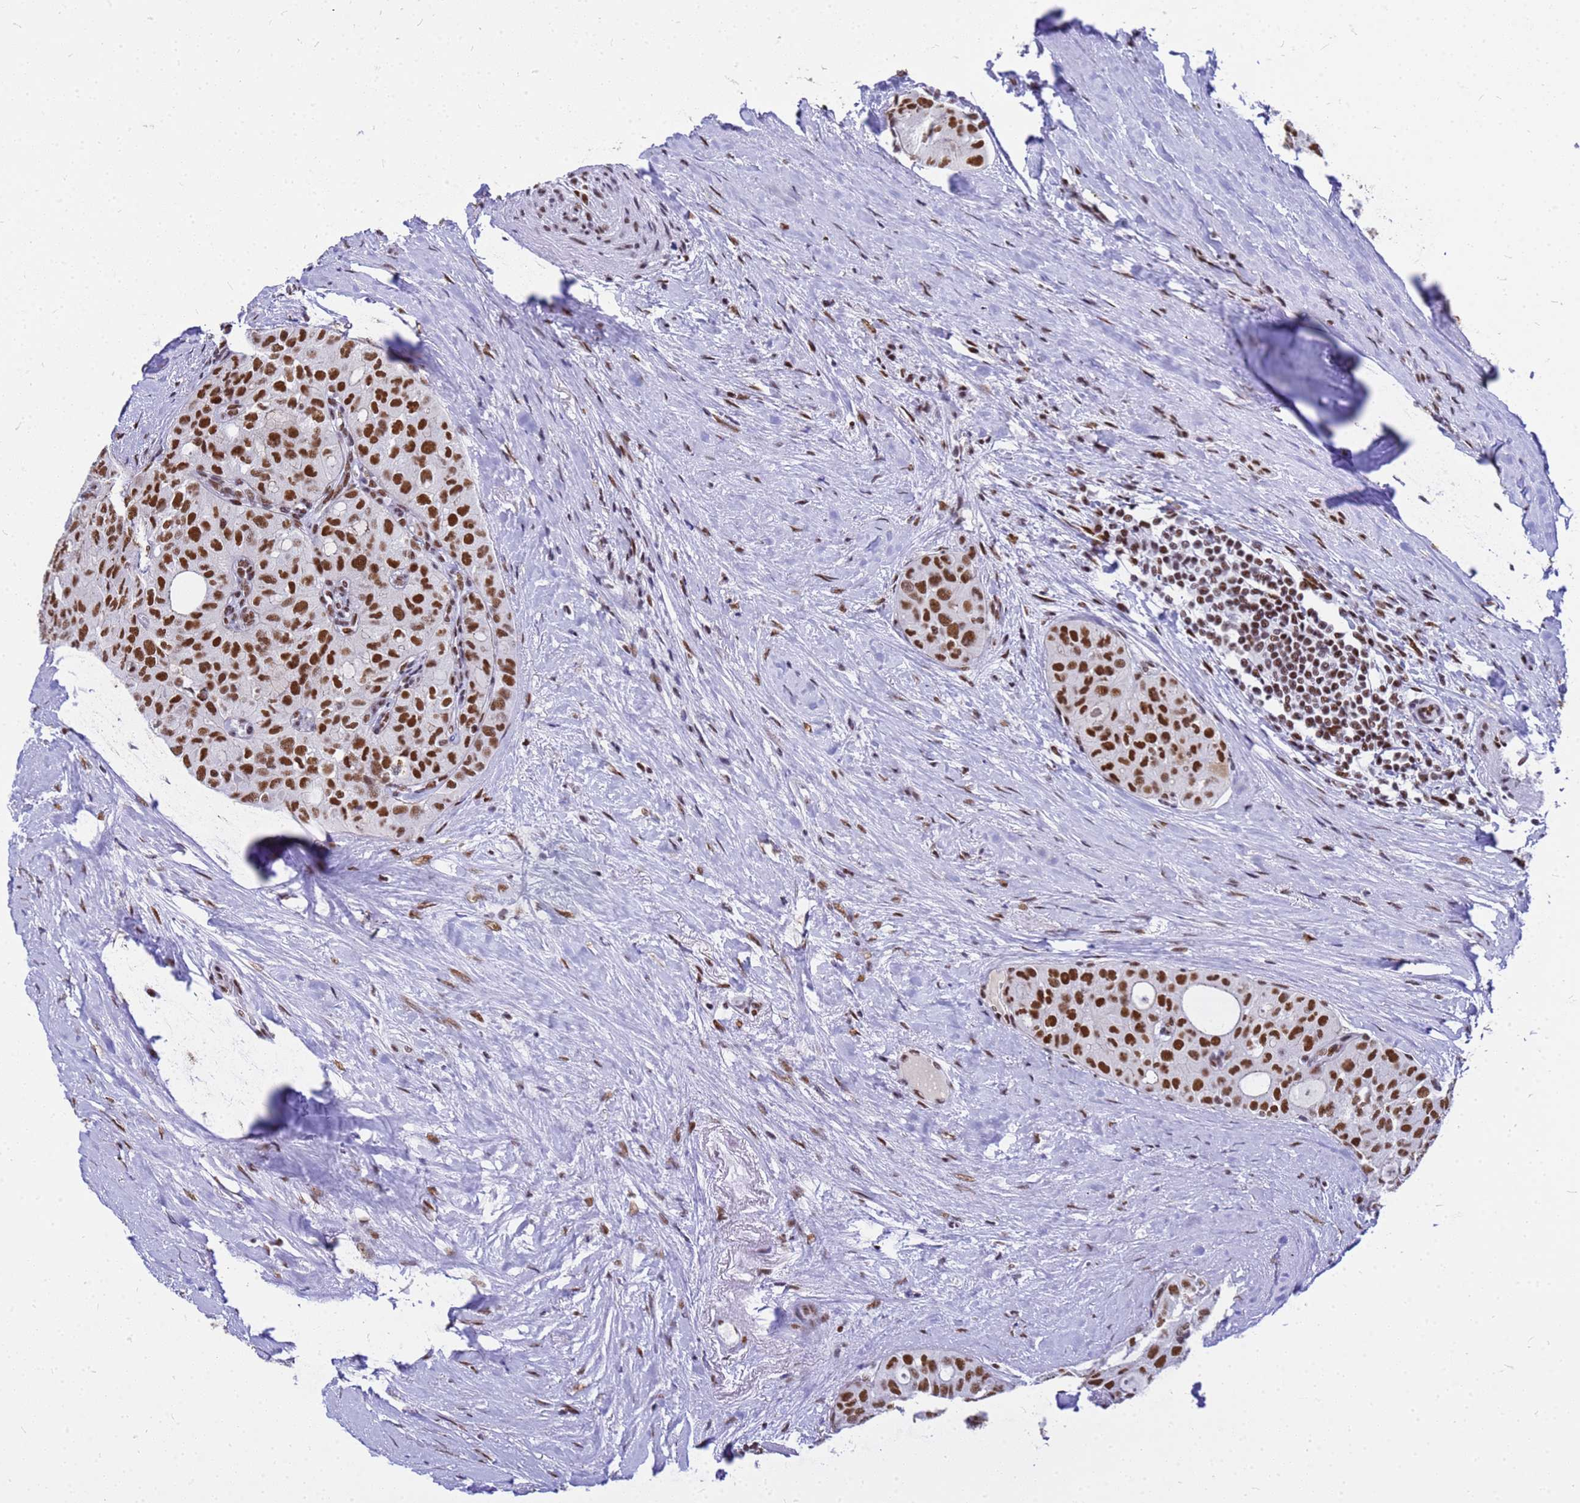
{"staining": {"intensity": "strong", "quantity": ">75%", "location": "nuclear"}, "tissue": "thyroid cancer", "cell_type": "Tumor cells", "image_type": "cancer", "snomed": [{"axis": "morphology", "description": "Follicular adenoma carcinoma, NOS"}, {"axis": "topography", "description": "Thyroid gland"}], "caption": "Tumor cells exhibit high levels of strong nuclear positivity in about >75% of cells in human thyroid cancer (follicular adenoma carcinoma).", "gene": "SART3", "patient": {"sex": "male", "age": 75}}